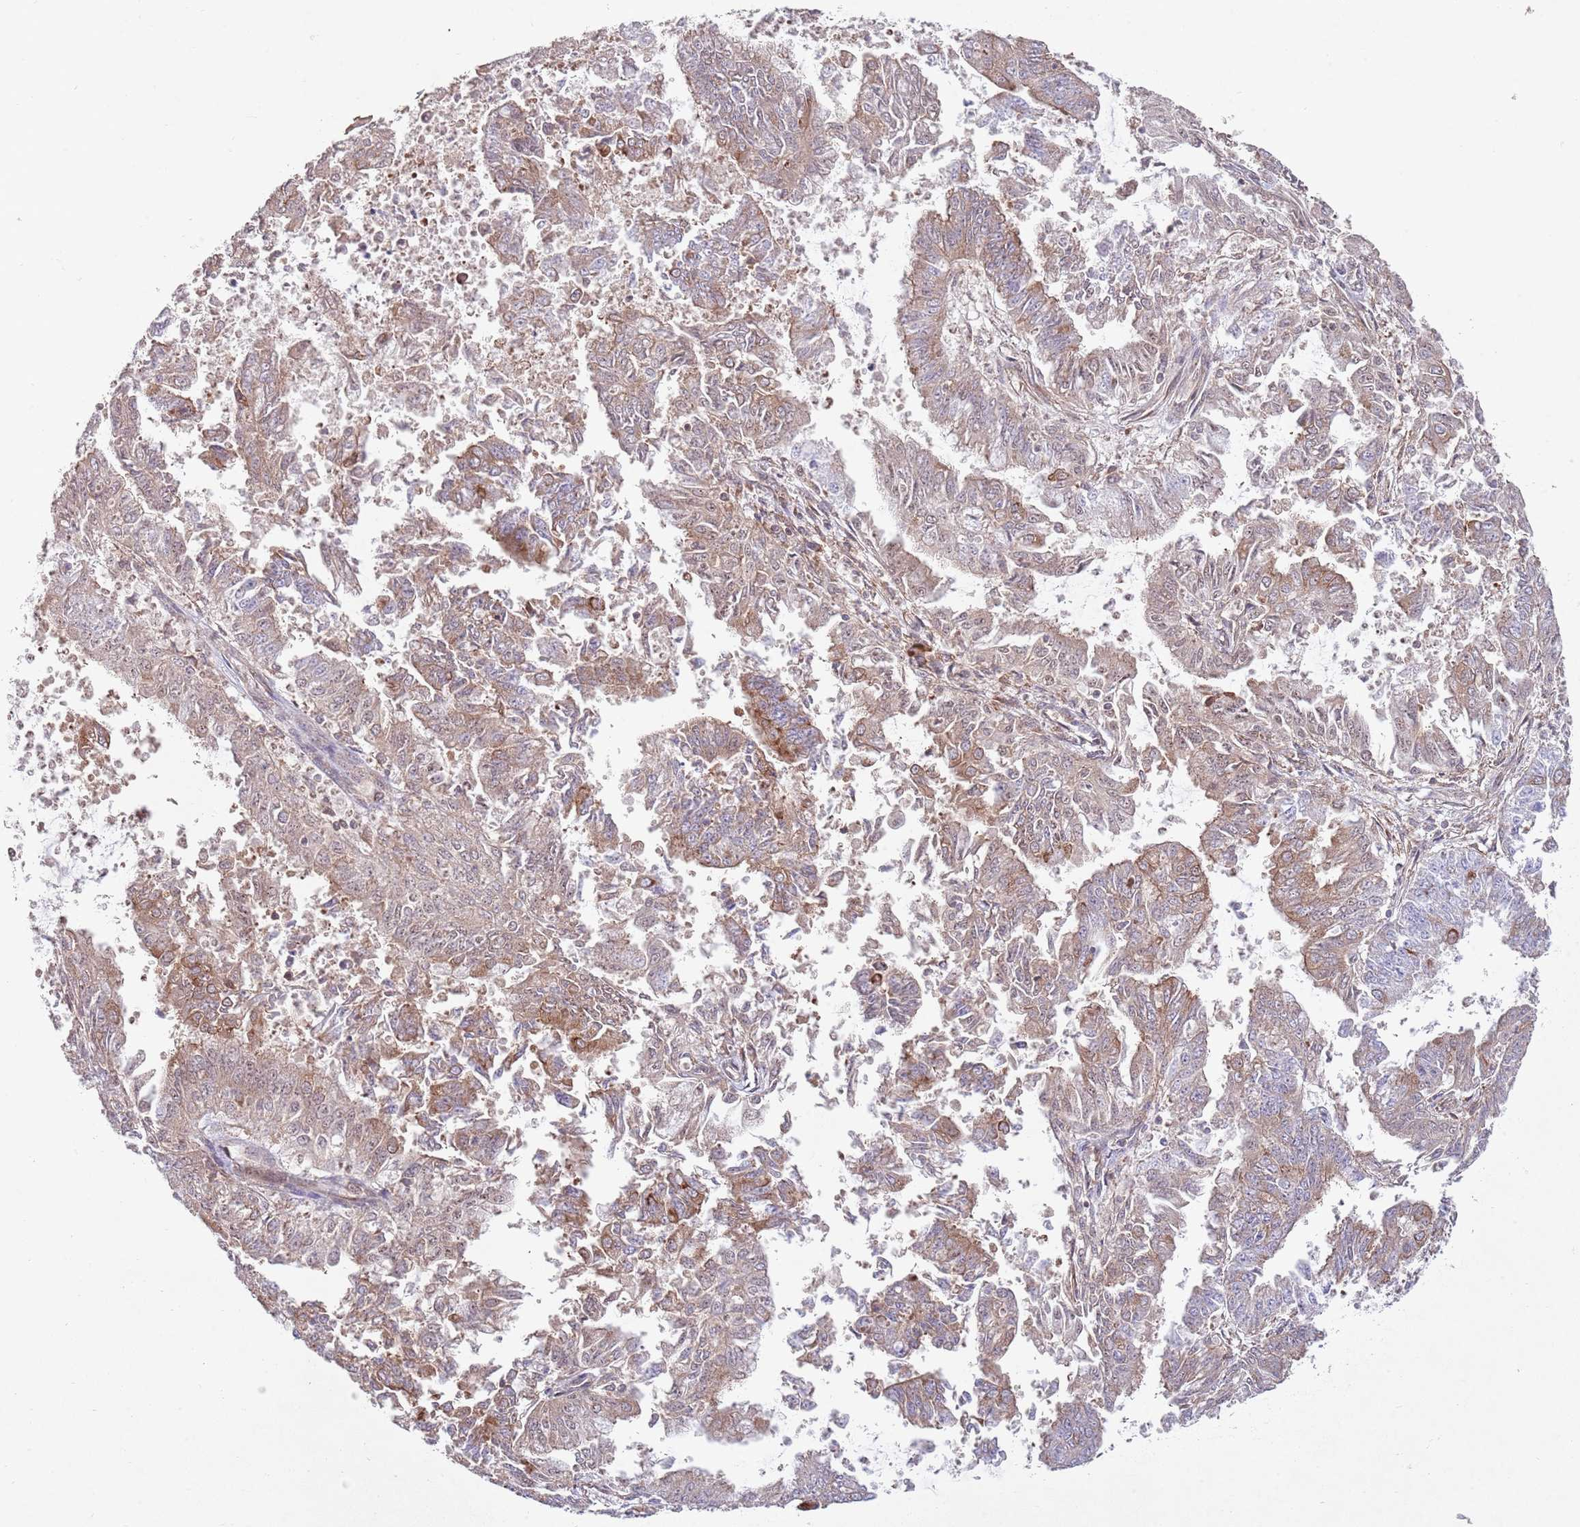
{"staining": {"intensity": "moderate", "quantity": "25%-75%", "location": "cytoplasmic/membranous"}, "tissue": "endometrial cancer", "cell_type": "Tumor cells", "image_type": "cancer", "snomed": [{"axis": "morphology", "description": "Adenocarcinoma, NOS"}, {"axis": "topography", "description": "Endometrium"}], "caption": "Tumor cells exhibit medium levels of moderate cytoplasmic/membranous positivity in about 25%-75% of cells in endometrial cancer (adenocarcinoma).", "gene": "RNF19B", "patient": {"sex": "female", "age": 73}}